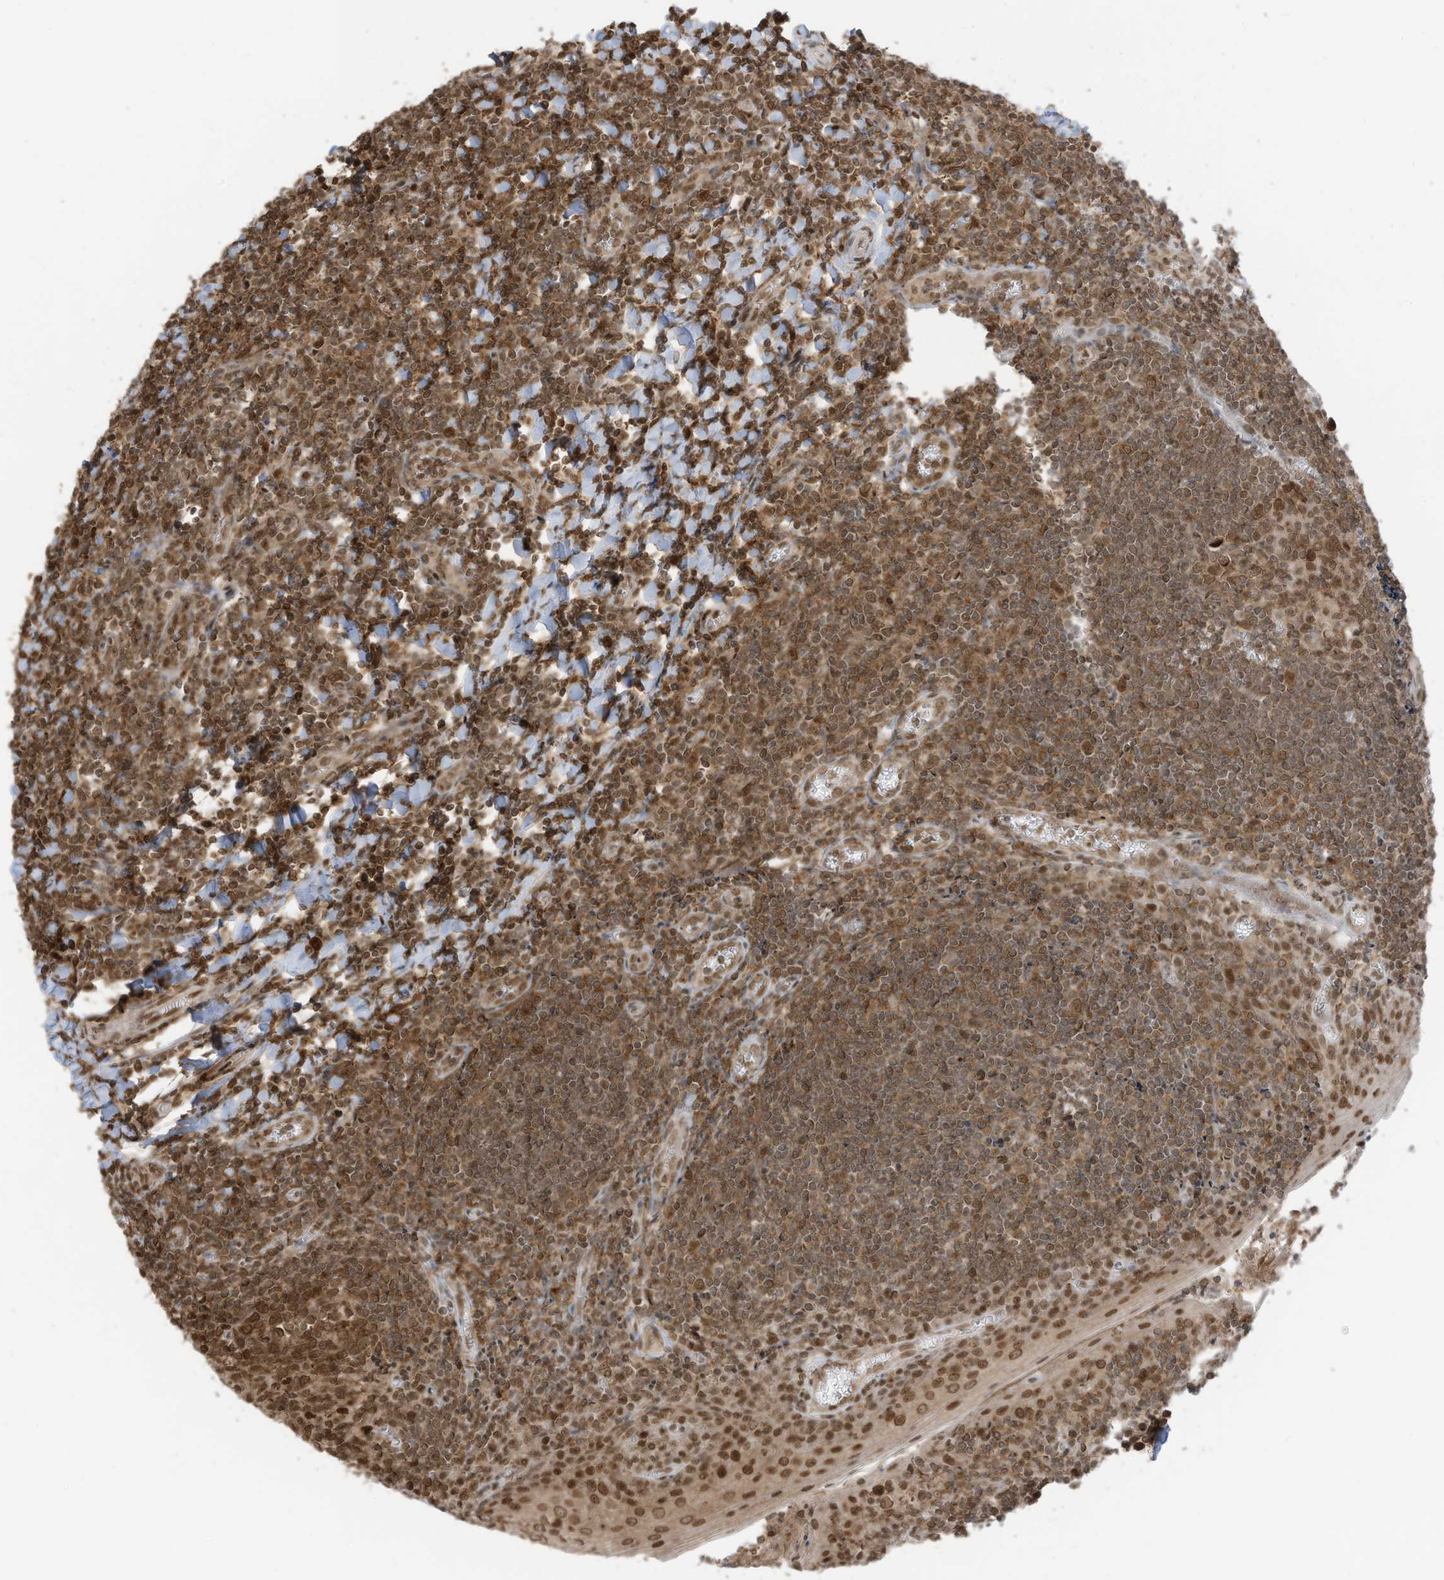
{"staining": {"intensity": "moderate", "quantity": ">75%", "location": "nuclear"}, "tissue": "tonsil", "cell_type": "Germinal center cells", "image_type": "normal", "snomed": [{"axis": "morphology", "description": "Normal tissue, NOS"}, {"axis": "topography", "description": "Tonsil"}], "caption": "Unremarkable tonsil exhibits moderate nuclear positivity in approximately >75% of germinal center cells, visualized by immunohistochemistry.", "gene": "KPNB1", "patient": {"sex": "male", "age": 27}}